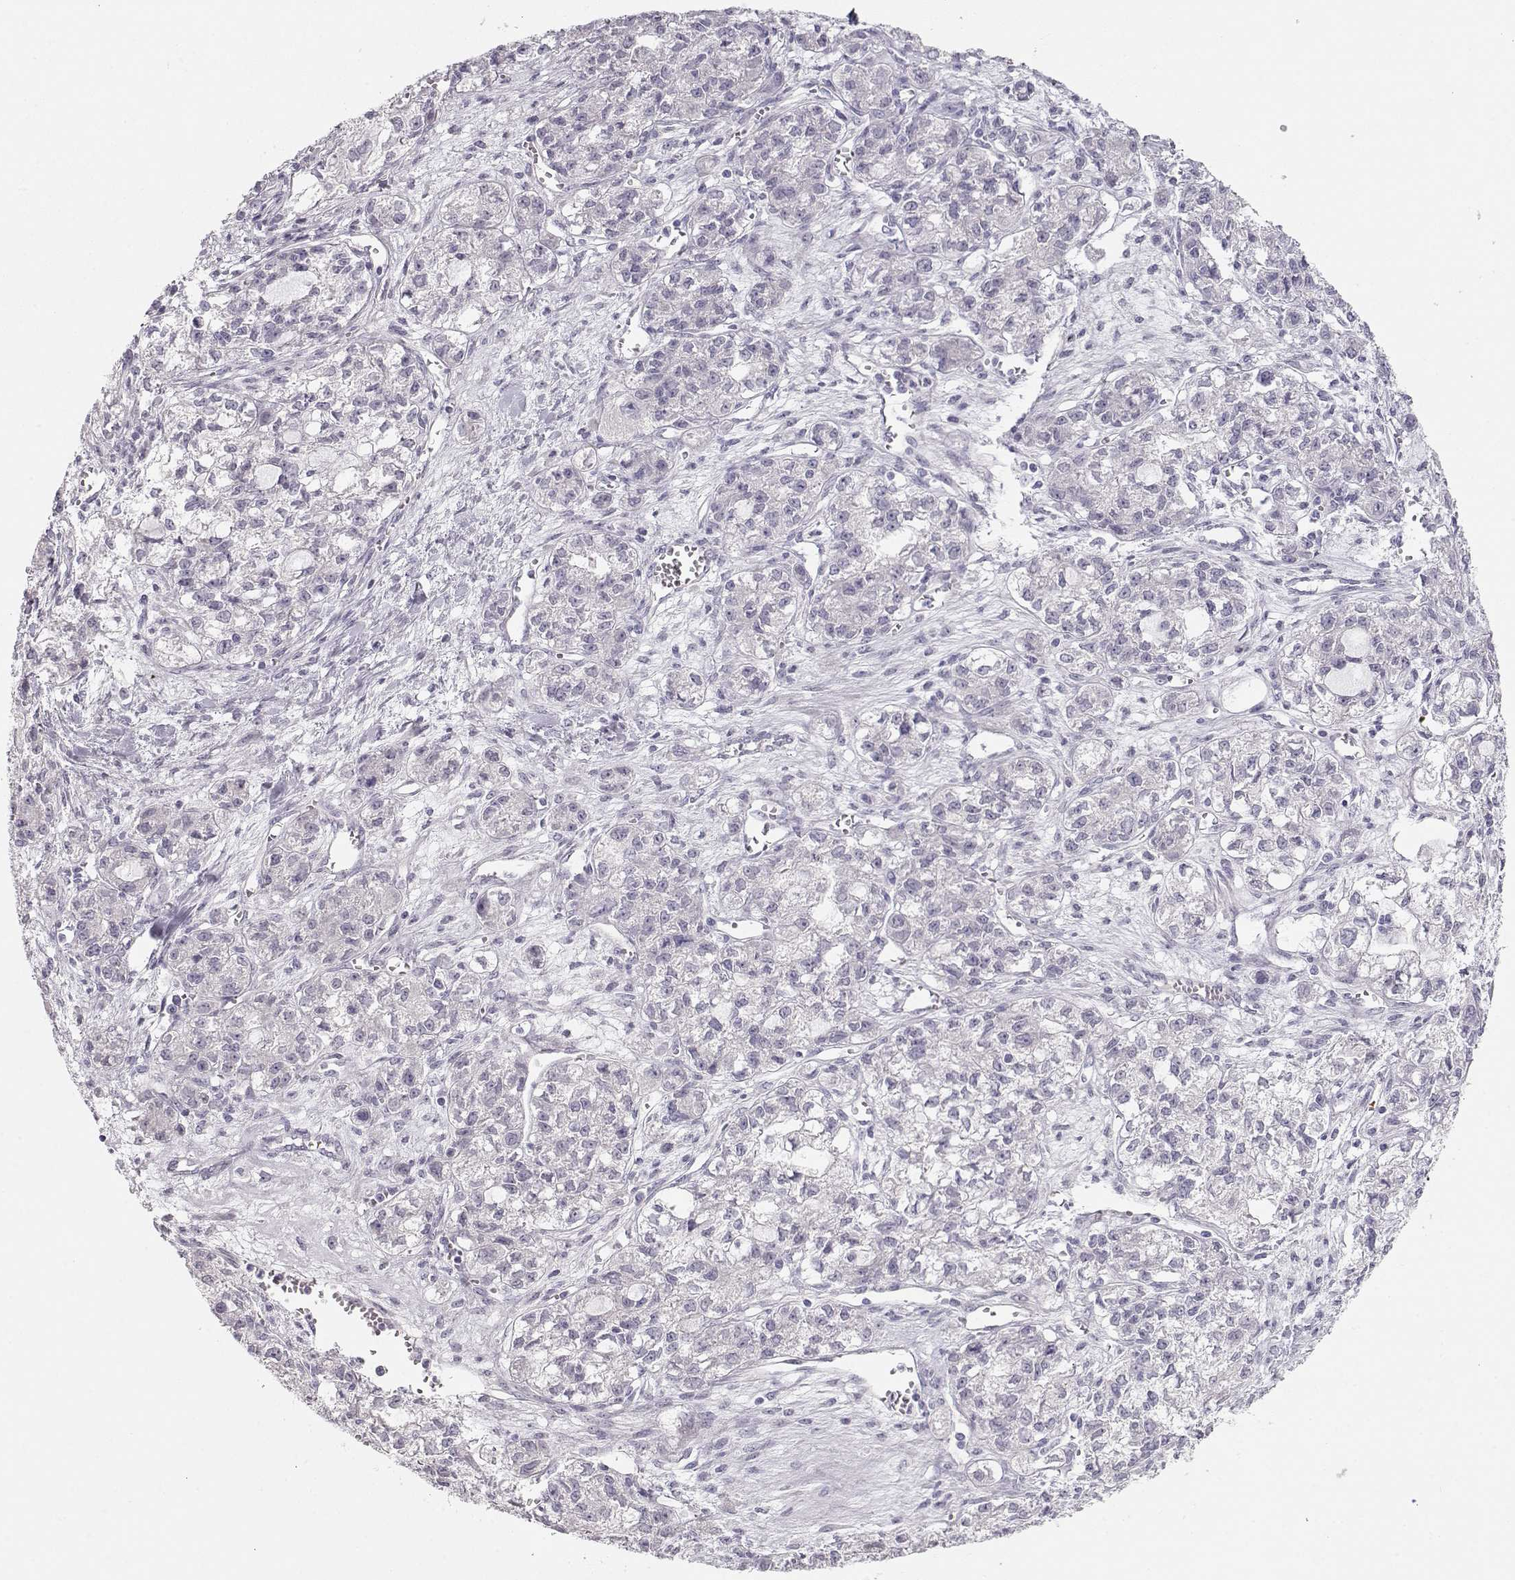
{"staining": {"intensity": "negative", "quantity": "none", "location": "none"}, "tissue": "ovarian cancer", "cell_type": "Tumor cells", "image_type": "cancer", "snomed": [{"axis": "morphology", "description": "Carcinoma, endometroid"}, {"axis": "topography", "description": "Ovary"}], "caption": "There is no significant staining in tumor cells of endometroid carcinoma (ovarian).", "gene": "TTC26", "patient": {"sex": "female", "age": 64}}